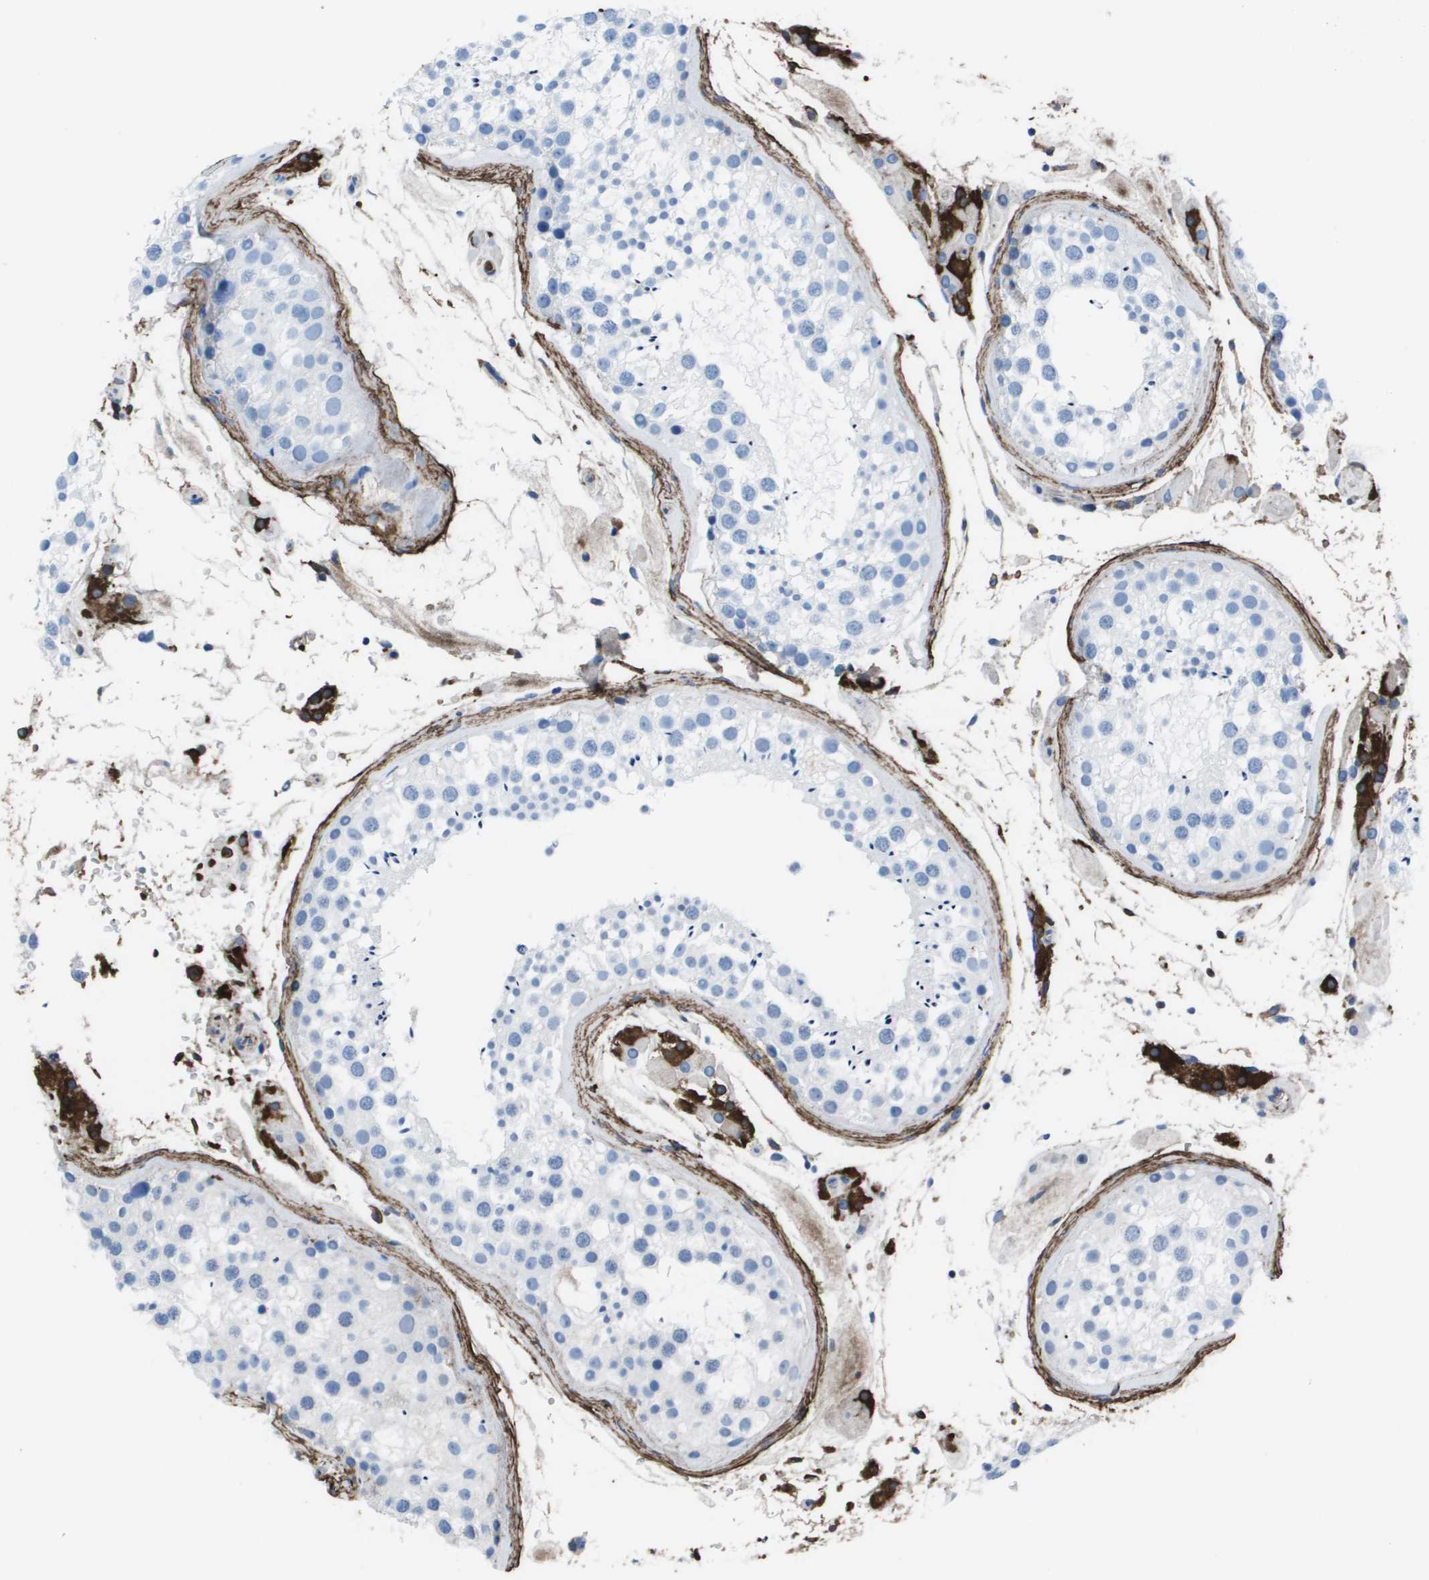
{"staining": {"intensity": "weak", "quantity": "<25%", "location": "nuclear"}, "tissue": "testis", "cell_type": "Cells in seminiferous ducts", "image_type": "normal", "snomed": [{"axis": "morphology", "description": "Normal tissue, NOS"}, {"axis": "topography", "description": "Testis"}], "caption": "Cells in seminiferous ducts are negative for brown protein staining in unremarkable testis. (DAB (3,3'-diaminobenzidine) immunohistochemistry, high magnification).", "gene": "VTN", "patient": {"sex": "male", "age": 46}}